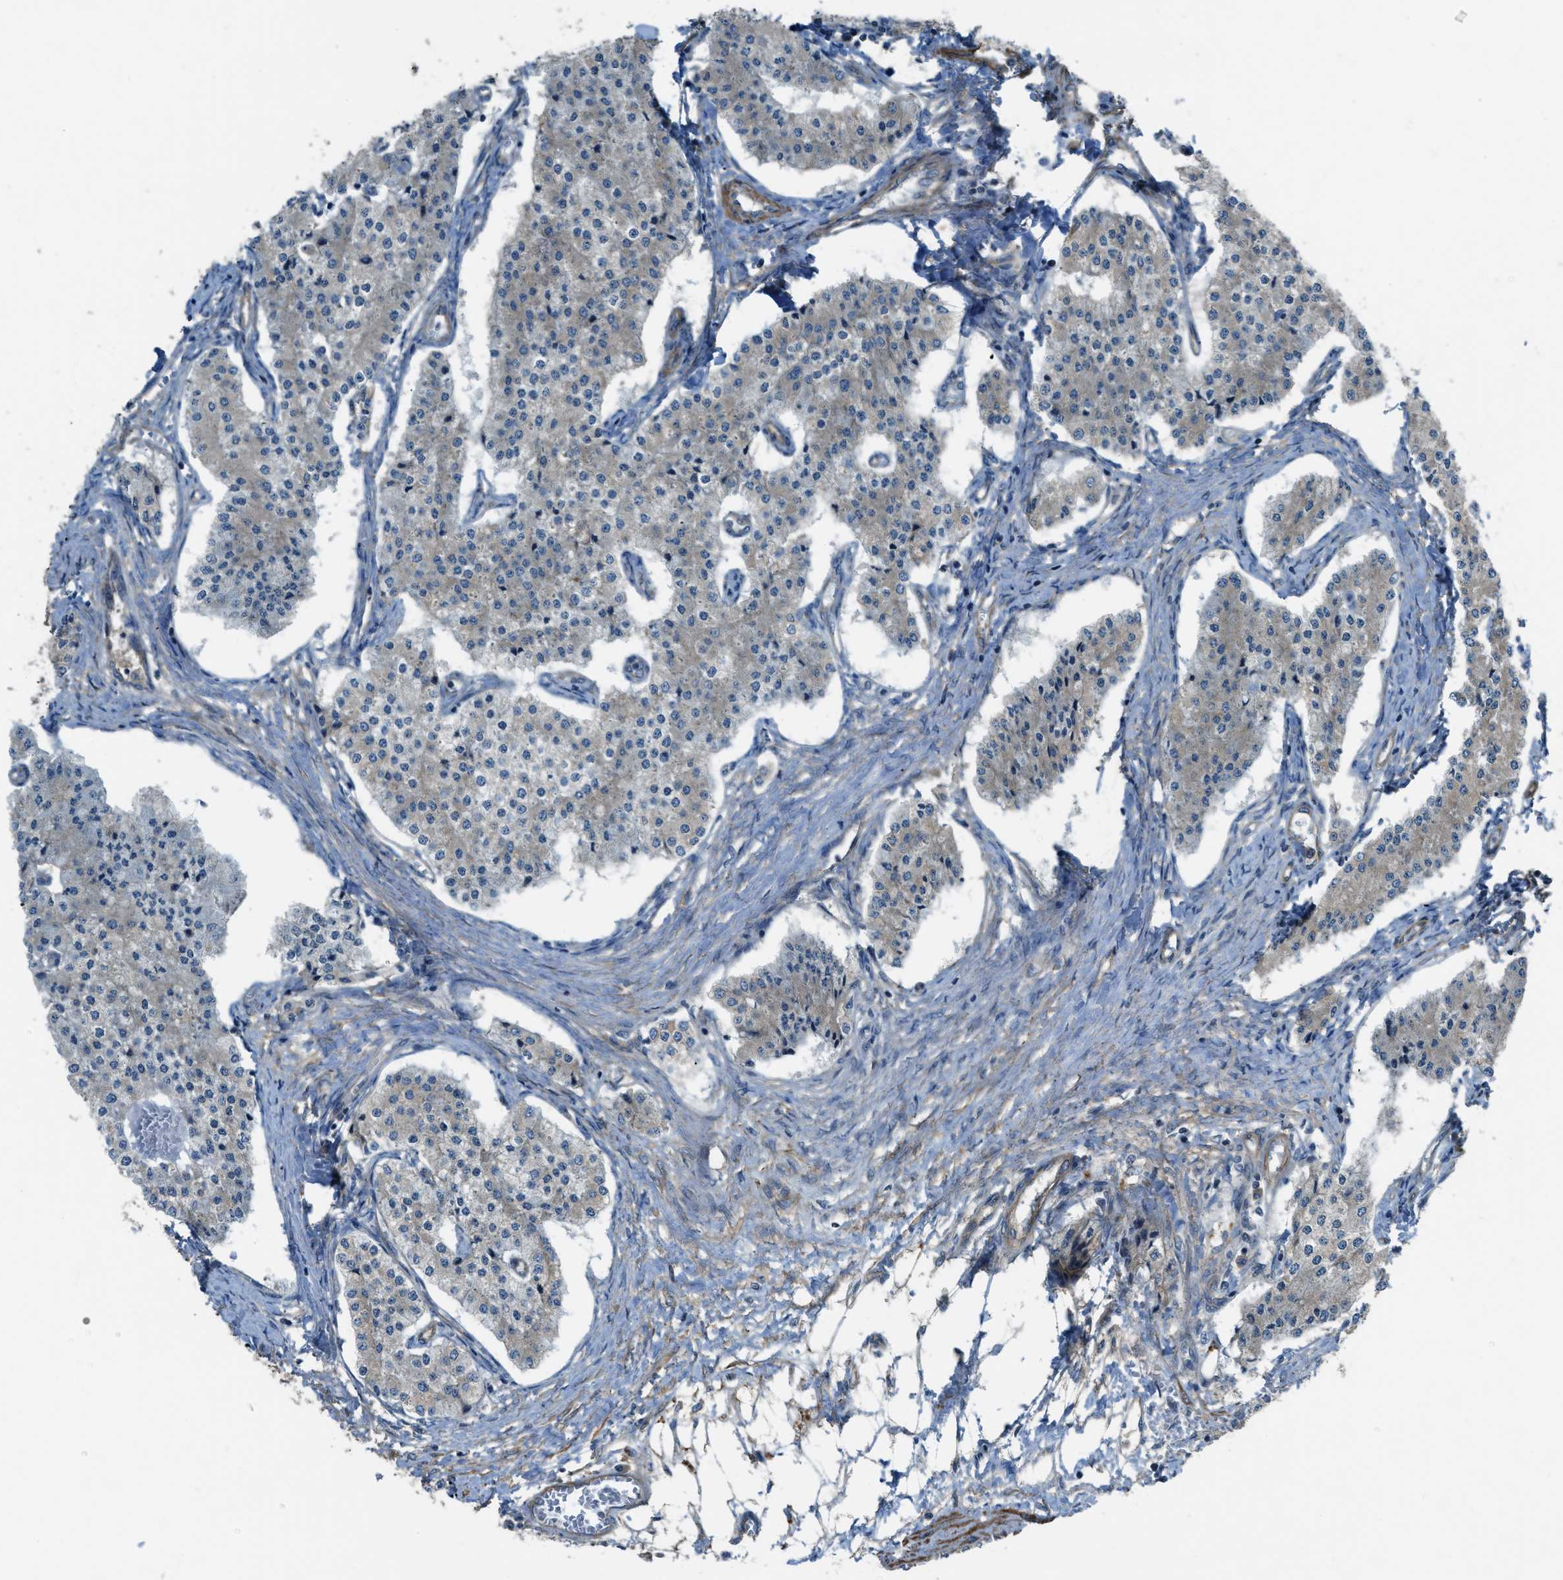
{"staining": {"intensity": "weak", "quantity": ">75%", "location": "cytoplasmic/membranous"}, "tissue": "carcinoid", "cell_type": "Tumor cells", "image_type": "cancer", "snomed": [{"axis": "morphology", "description": "Carcinoid, malignant, NOS"}, {"axis": "topography", "description": "Colon"}], "caption": "The immunohistochemical stain highlights weak cytoplasmic/membranous positivity in tumor cells of carcinoid tissue.", "gene": "VEZT", "patient": {"sex": "female", "age": 52}}